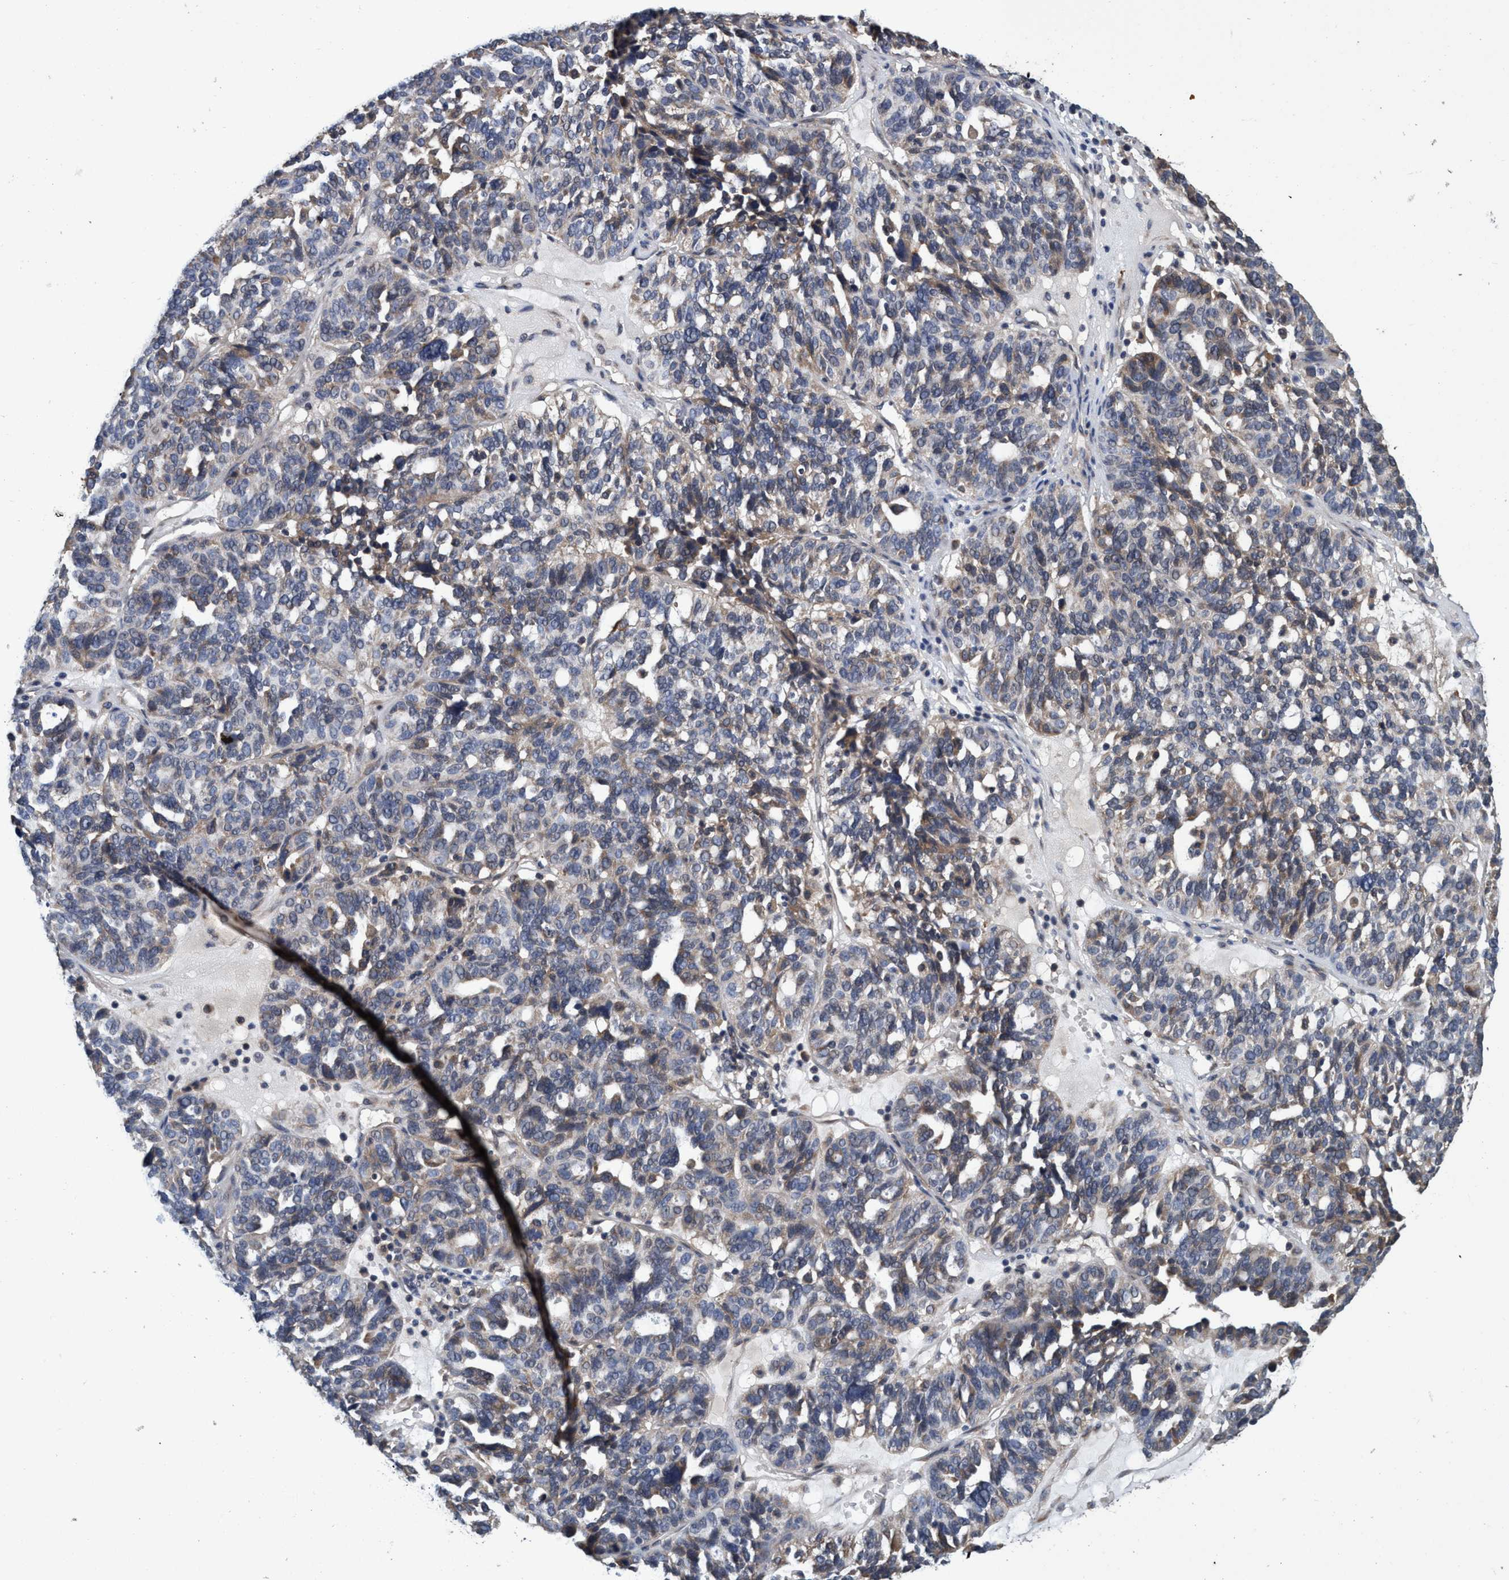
{"staining": {"intensity": "weak", "quantity": "<25%", "location": "cytoplasmic/membranous"}, "tissue": "ovarian cancer", "cell_type": "Tumor cells", "image_type": "cancer", "snomed": [{"axis": "morphology", "description": "Cystadenocarcinoma, serous, NOS"}, {"axis": "topography", "description": "Ovary"}], "caption": "An immunohistochemistry image of ovarian cancer is shown. There is no staining in tumor cells of ovarian cancer.", "gene": "CALCOCO2", "patient": {"sex": "female", "age": 59}}